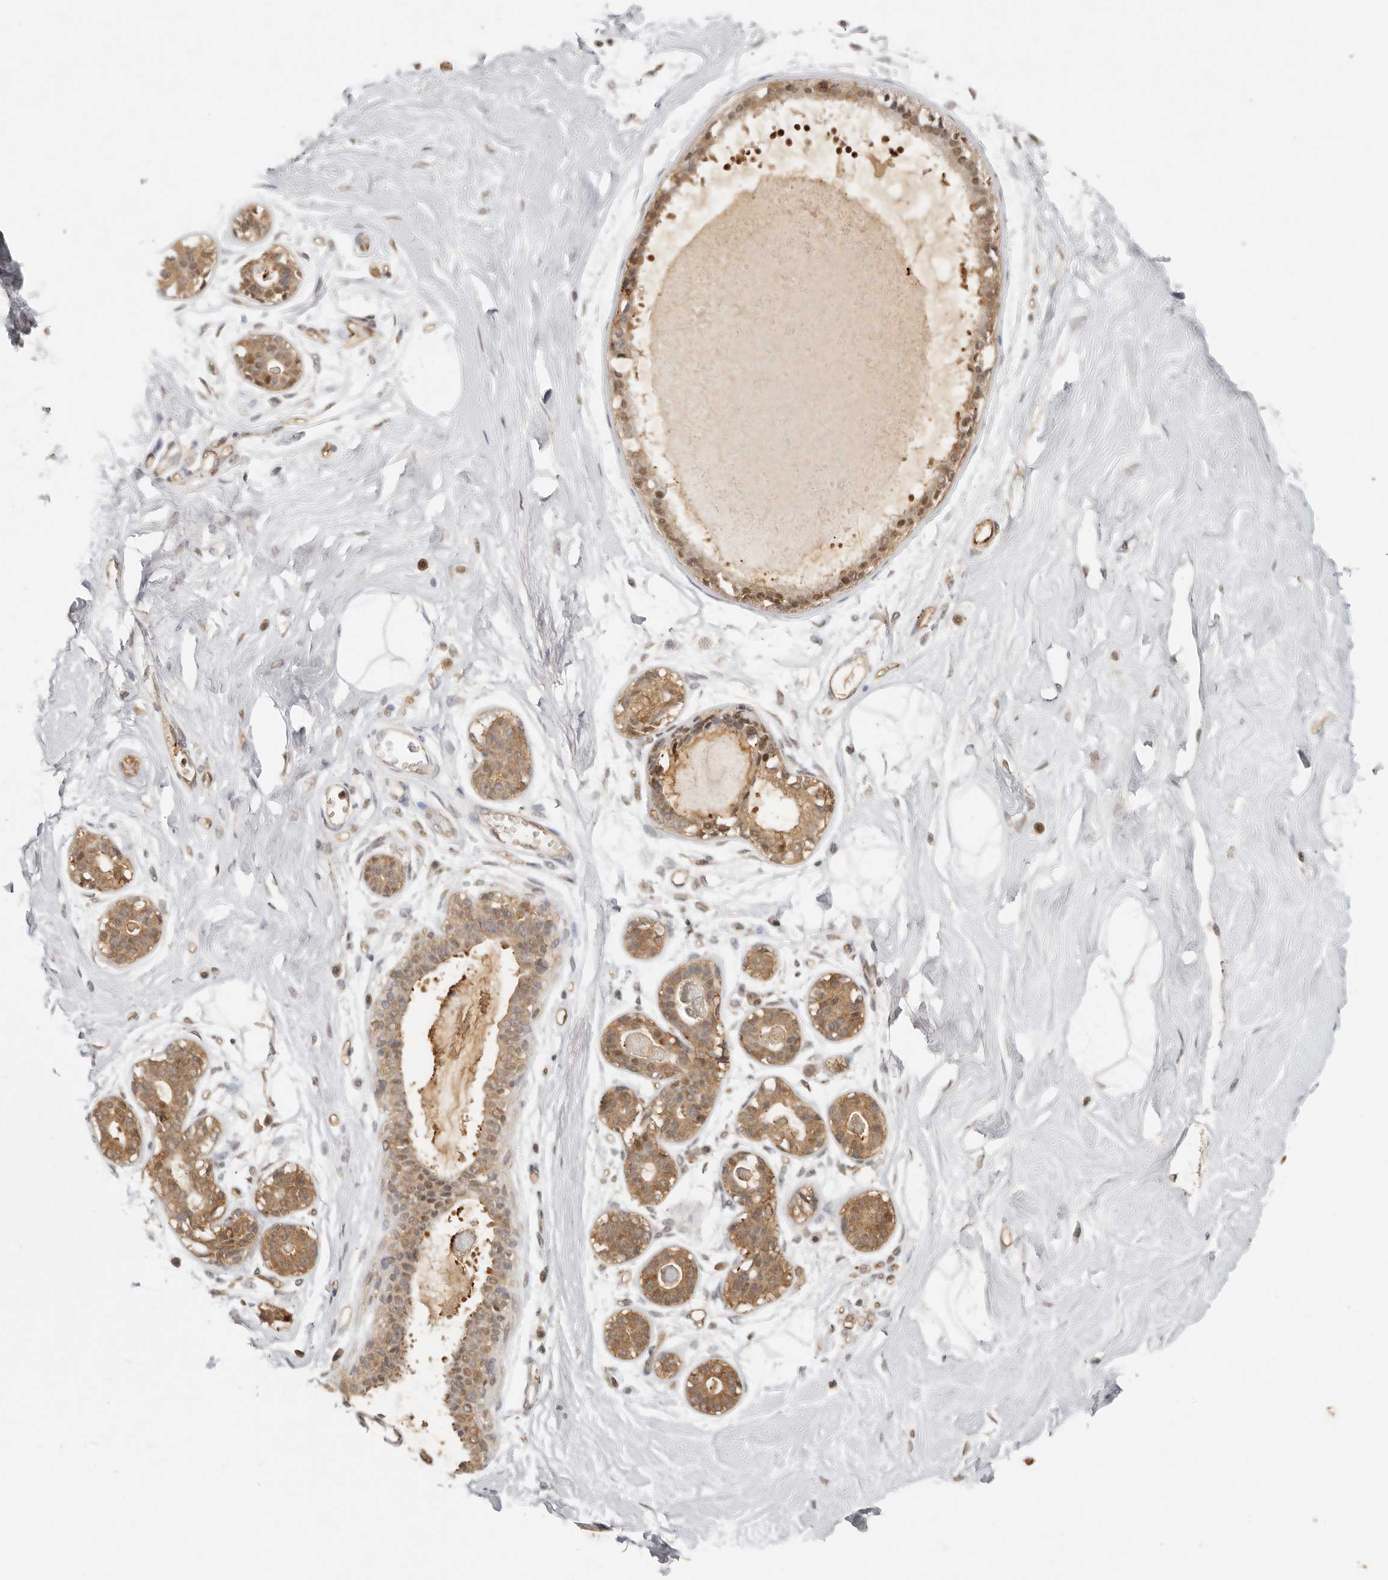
{"staining": {"intensity": "negative", "quantity": "none", "location": "none"}, "tissue": "breast", "cell_type": "Adipocytes", "image_type": "normal", "snomed": [{"axis": "morphology", "description": "Normal tissue, NOS"}, {"axis": "topography", "description": "Breast"}], "caption": "This is a image of immunohistochemistry staining of benign breast, which shows no expression in adipocytes. (IHC, brightfield microscopy, high magnification).", "gene": "PSMA5", "patient": {"sex": "female", "age": 45}}